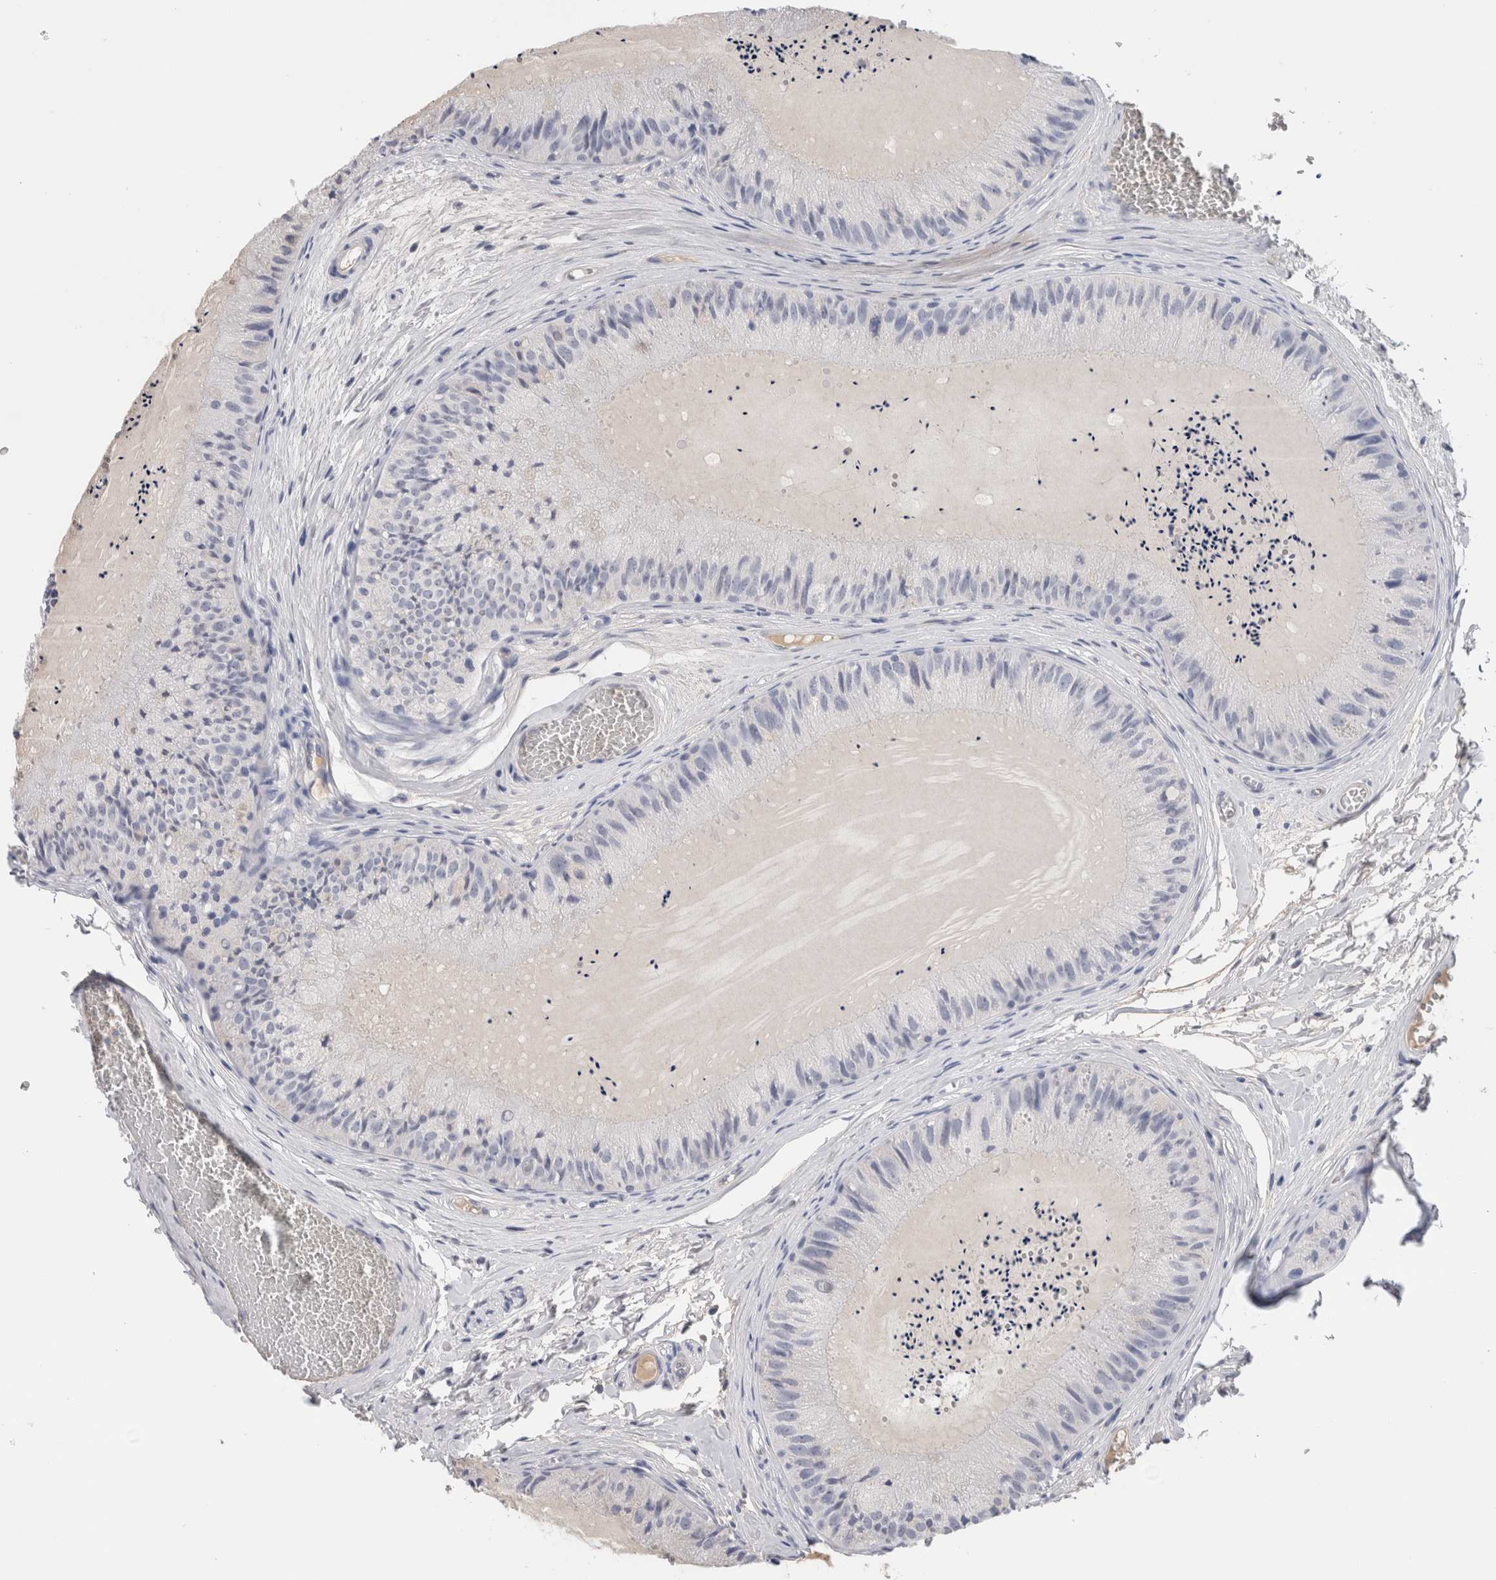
{"staining": {"intensity": "negative", "quantity": "none", "location": "none"}, "tissue": "epididymis", "cell_type": "Glandular cells", "image_type": "normal", "snomed": [{"axis": "morphology", "description": "Normal tissue, NOS"}, {"axis": "topography", "description": "Epididymis"}], "caption": "Protein analysis of unremarkable epididymis reveals no significant positivity in glandular cells. Nuclei are stained in blue.", "gene": "FABP4", "patient": {"sex": "male", "age": 31}}